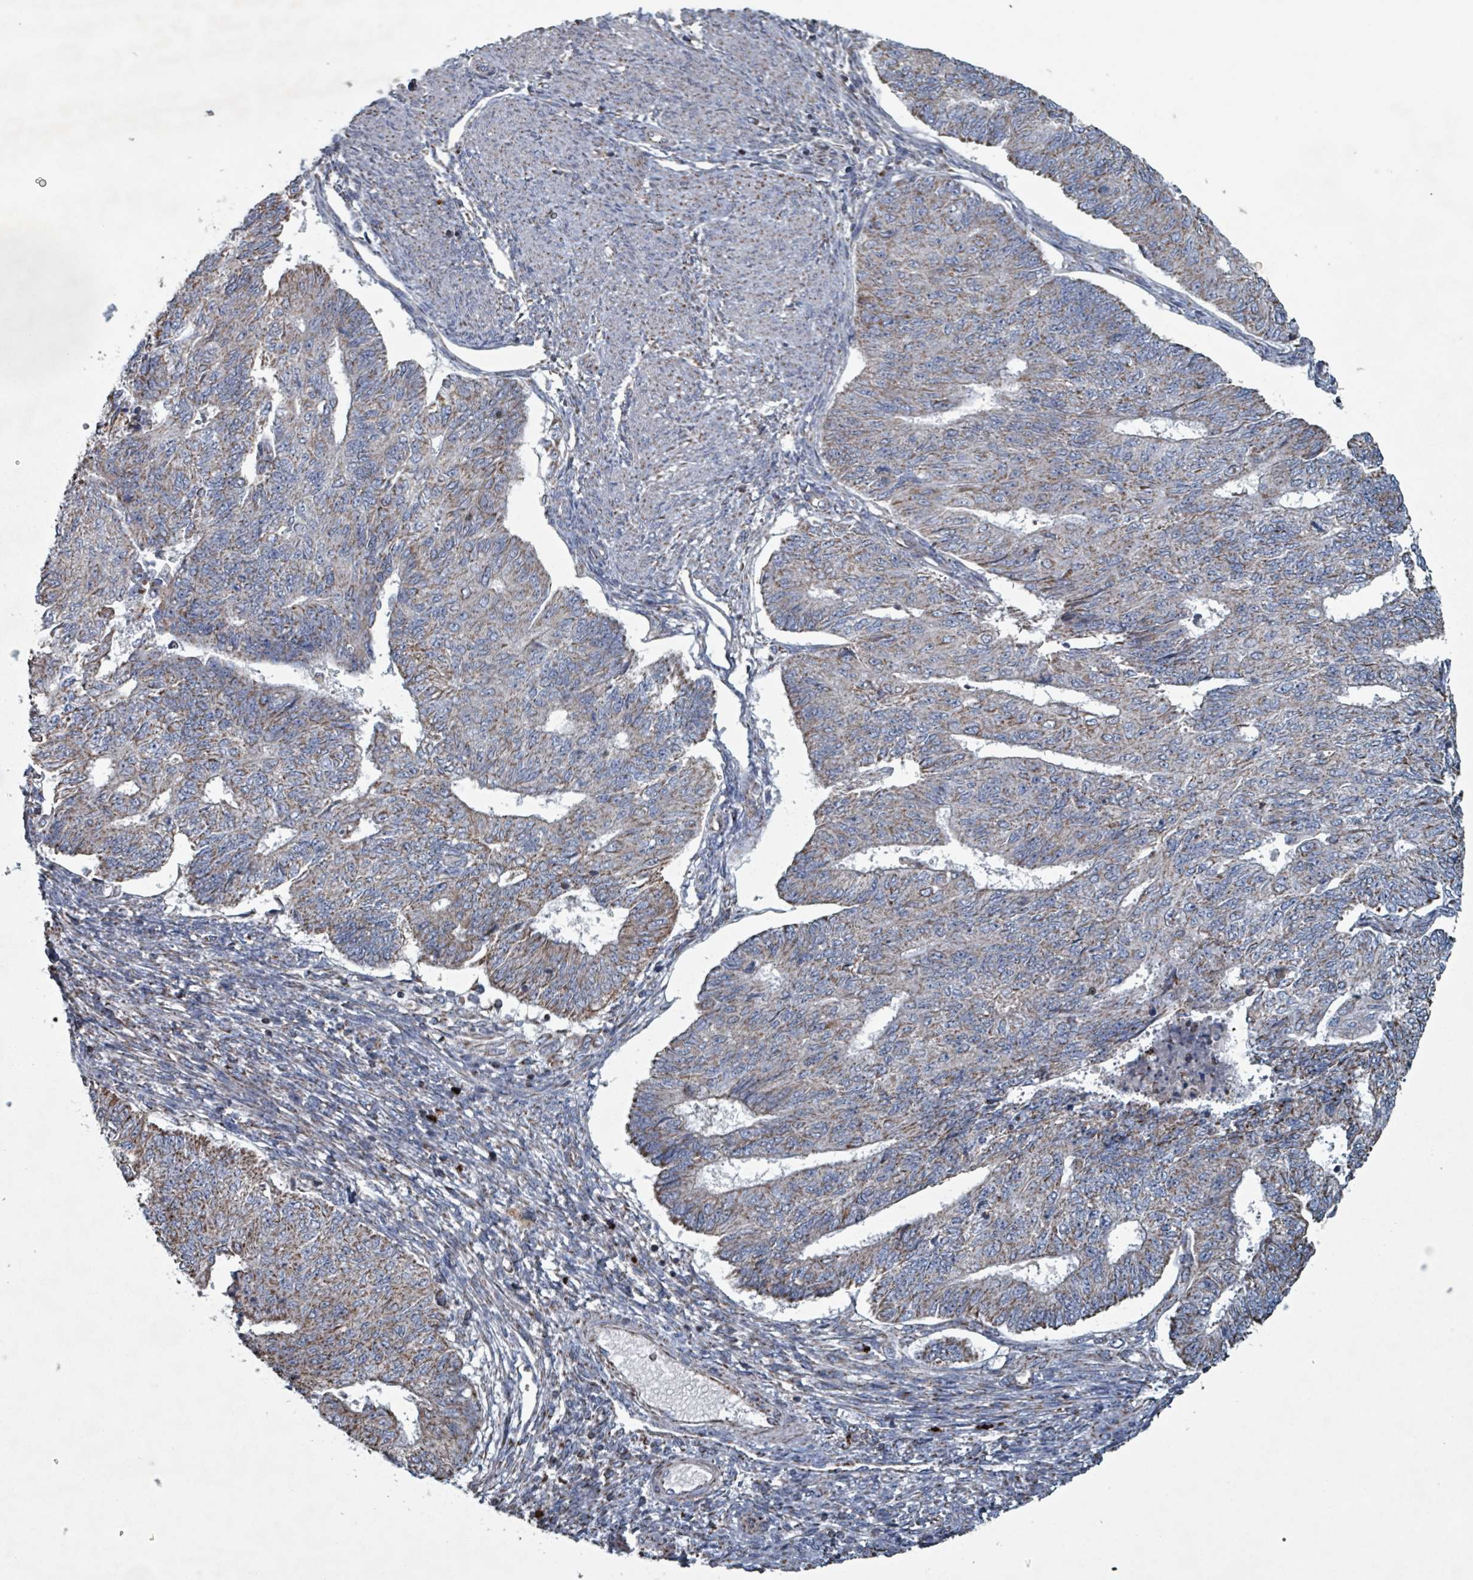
{"staining": {"intensity": "moderate", "quantity": "<25%", "location": "cytoplasmic/membranous"}, "tissue": "endometrial cancer", "cell_type": "Tumor cells", "image_type": "cancer", "snomed": [{"axis": "morphology", "description": "Adenocarcinoma, NOS"}, {"axis": "topography", "description": "Endometrium"}], "caption": "About <25% of tumor cells in human adenocarcinoma (endometrial) display moderate cytoplasmic/membranous protein expression as visualized by brown immunohistochemical staining.", "gene": "ABHD18", "patient": {"sex": "female", "age": 32}}